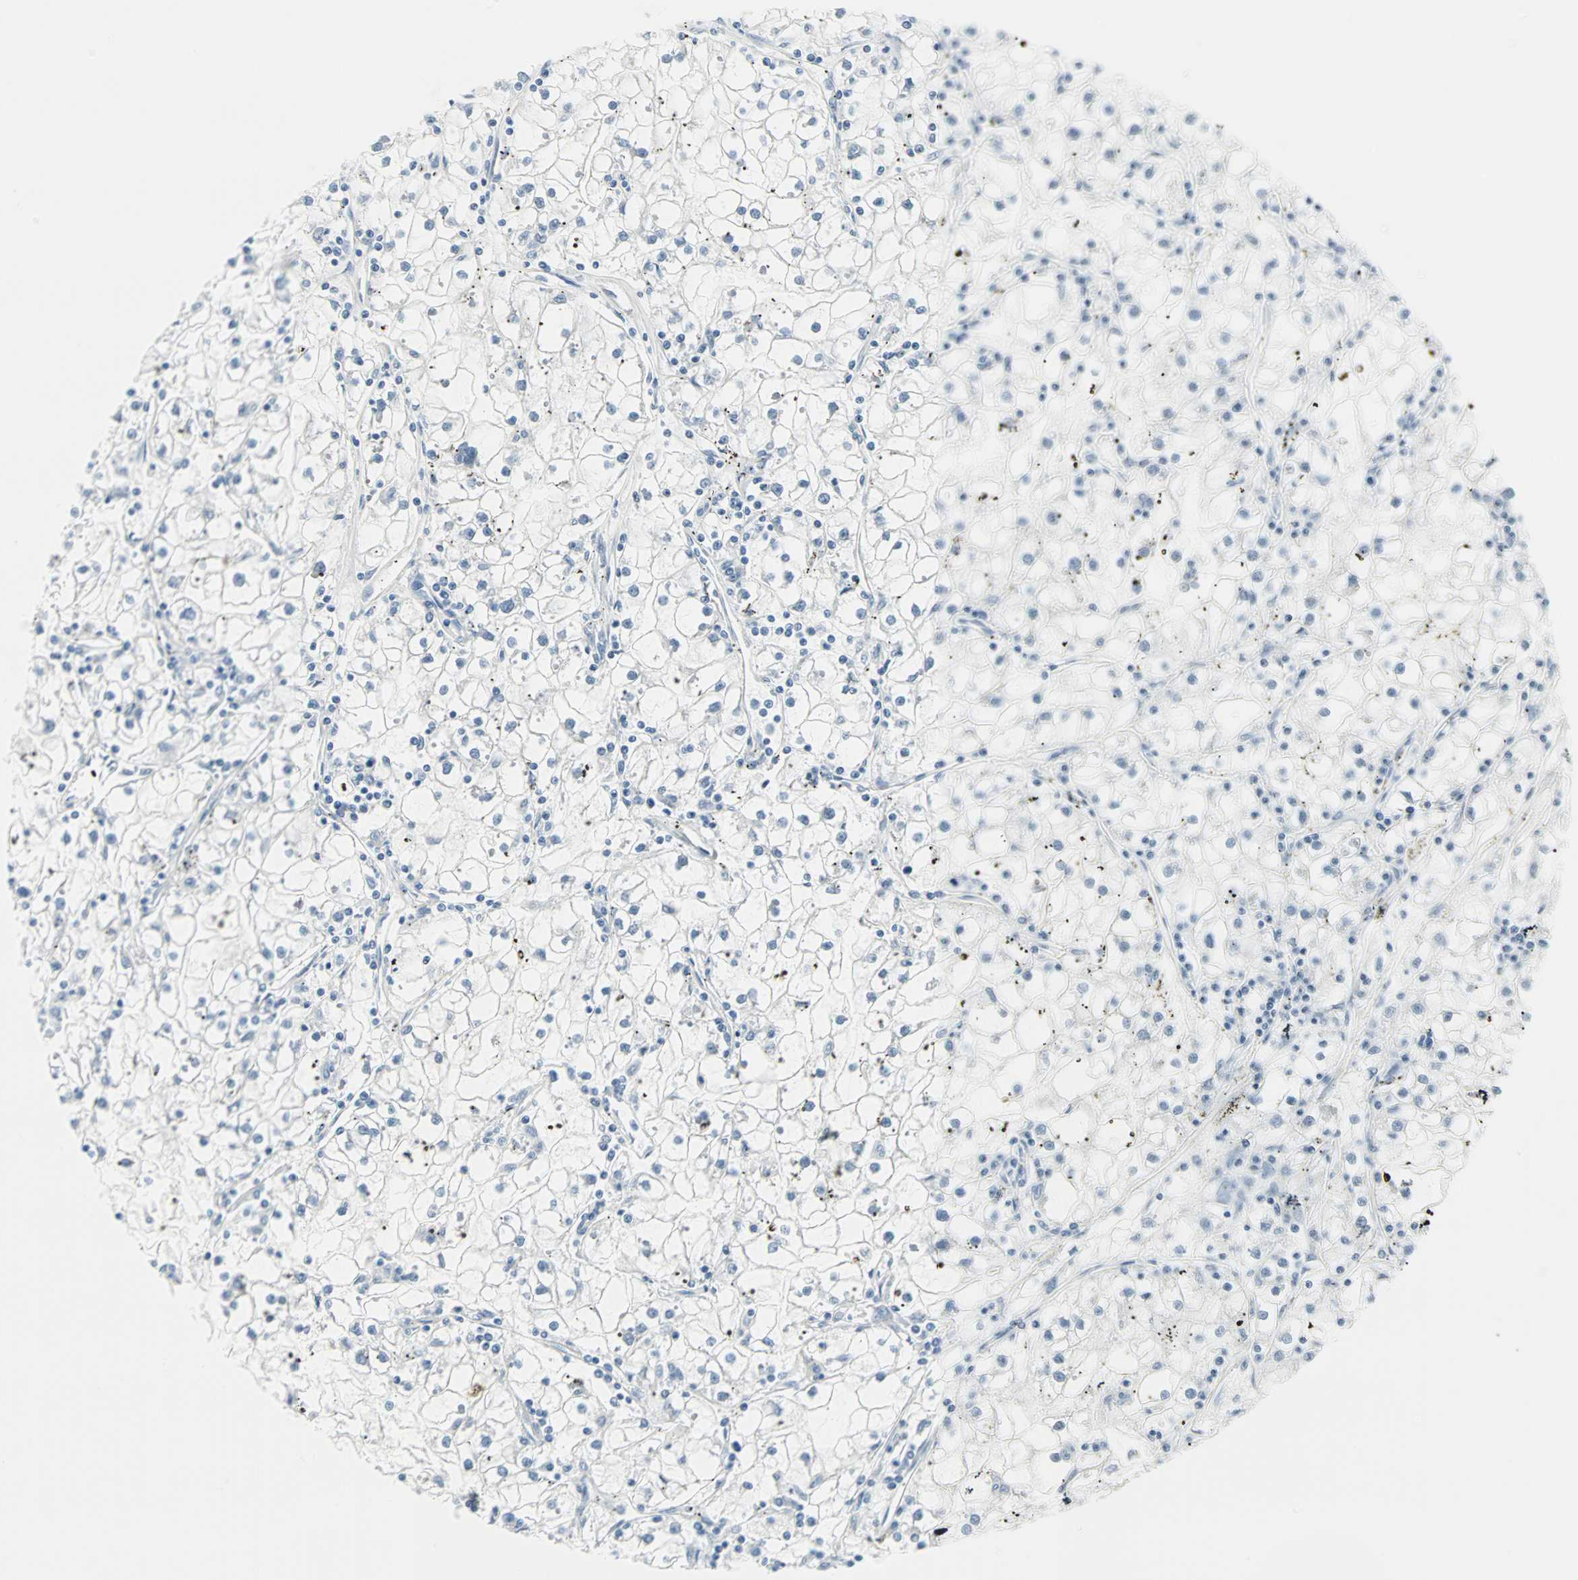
{"staining": {"intensity": "negative", "quantity": "none", "location": "none"}, "tissue": "renal cancer", "cell_type": "Tumor cells", "image_type": "cancer", "snomed": [{"axis": "morphology", "description": "Adenocarcinoma, NOS"}, {"axis": "topography", "description": "Kidney"}], "caption": "An immunohistochemistry (IHC) photomicrograph of renal cancer (adenocarcinoma) is shown. There is no staining in tumor cells of renal cancer (adenocarcinoma). (Stains: DAB immunohistochemistry with hematoxylin counter stain, Microscopy: brightfield microscopy at high magnification).", "gene": "STX1A", "patient": {"sex": "male", "age": 56}}